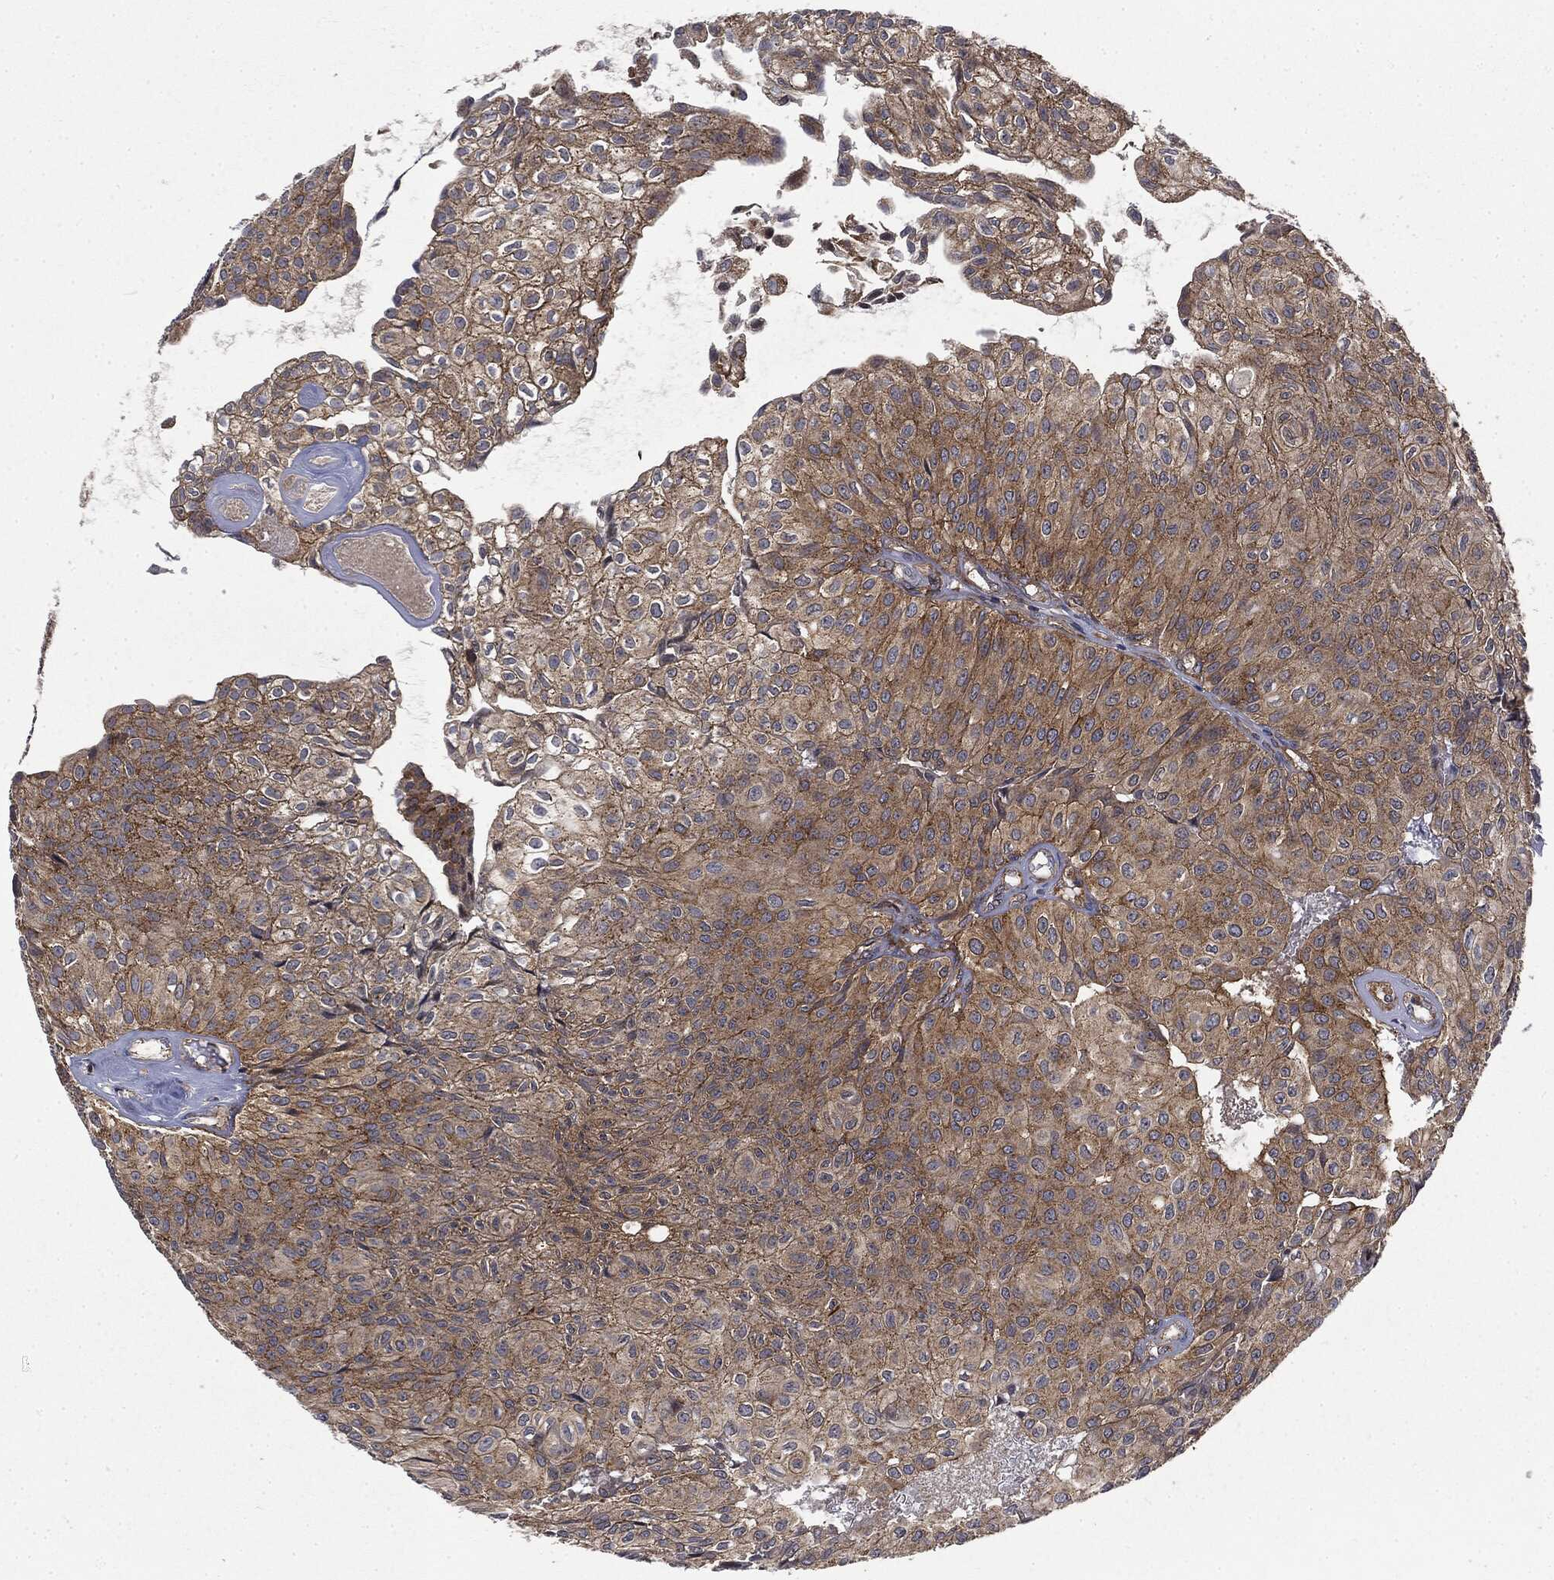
{"staining": {"intensity": "weak", "quantity": "25%-75%", "location": "cytoplasmic/membranous"}, "tissue": "urothelial cancer", "cell_type": "Tumor cells", "image_type": "cancer", "snomed": [{"axis": "morphology", "description": "Urothelial carcinoma, Low grade"}, {"axis": "topography", "description": "Urinary bladder"}], "caption": "IHC micrograph of human urothelial cancer stained for a protein (brown), which shows low levels of weak cytoplasmic/membranous staining in approximately 25%-75% of tumor cells.", "gene": "SNX5", "patient": {"sex": "male", "age": 89}}